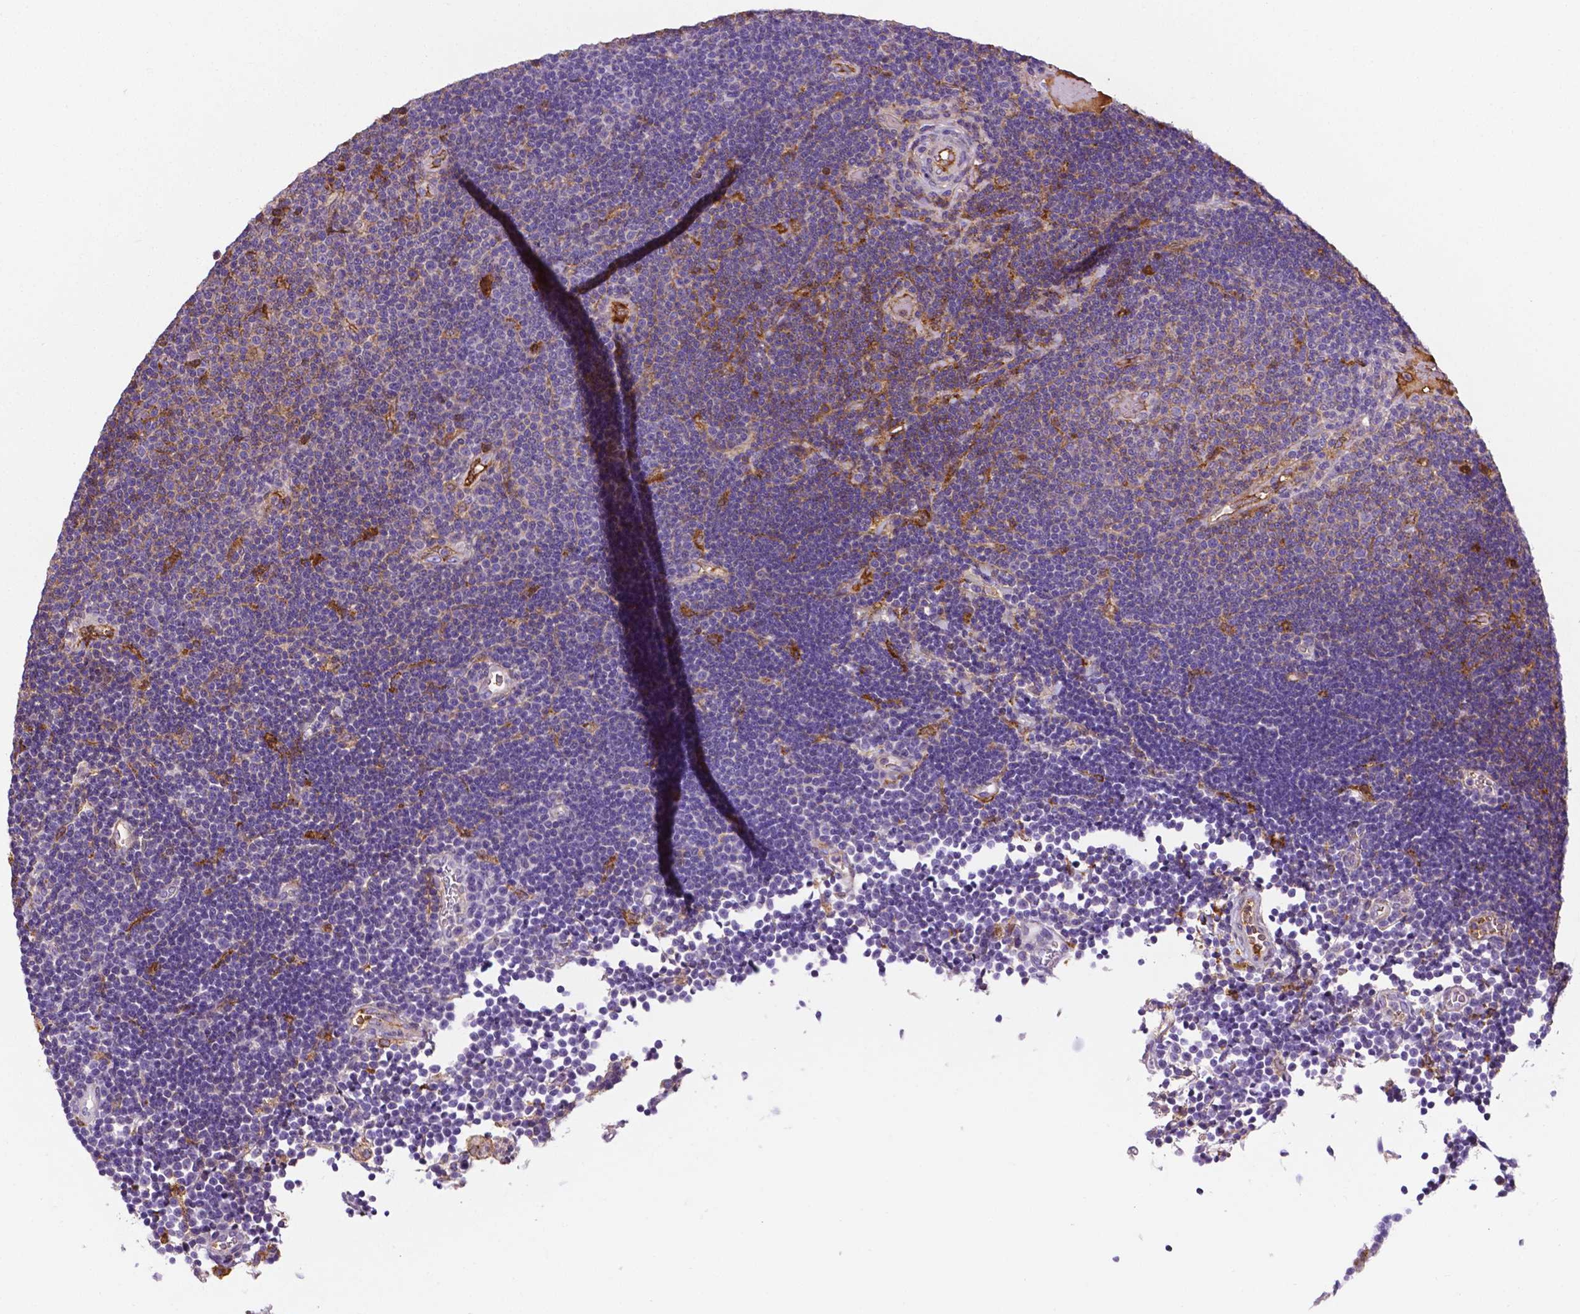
{"staining": {"intensity": "negative", "quantity": "none", "location": "none"}, "tissue": "lymphoma", "cell_type": "Tumor cells", "image_type": "cancer", "snomed": [{"axis": "morphology", "description": "Malignant lymphoma, non-Hodgkin's type, Low grade"}, {"axis": "topography", "description": "Brain"}], "caption": "Human lymphoma stained for a protein using IHC displays no positivity in tumor cells.", "gene": "APOE", "patient": {"sex": "female", "age": 66}}